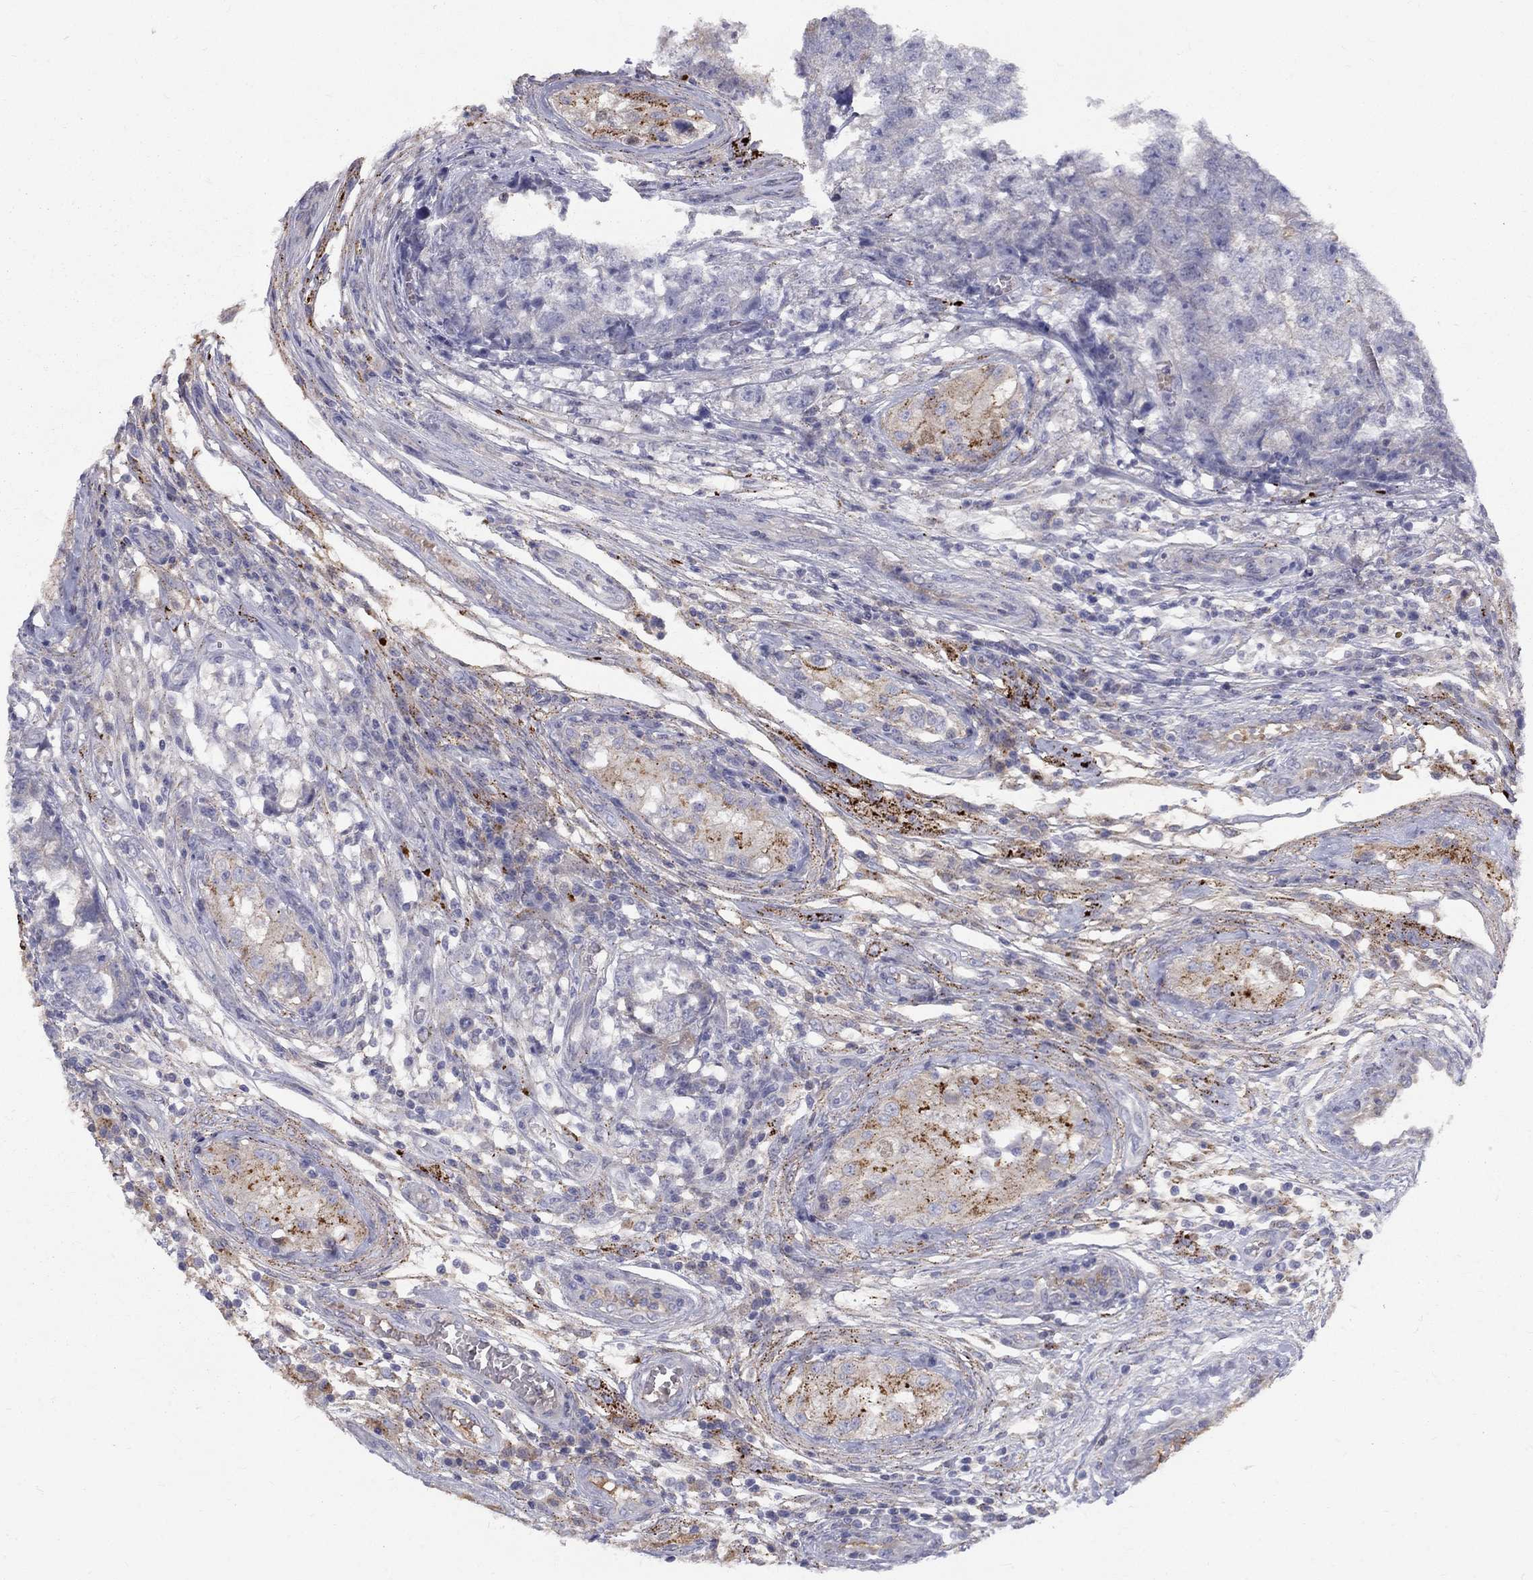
{"staining": {"intensity": "negative", "quantity": "none", "location": "none"}, "tissue": "testis cancer", "cell_type": "Tumor cells", "image_type": "cancer", "snomed": [{"axis": "morphology", "description": "Seminoma, NOS"}, {"axis": "morphology", "description": "Carcinoma, Embryonal, NOS"}, {"axis": "topography", "description": "Testis"}], "caption": "This is a micrograph of IHC staining of testis cancer (seminoma), which shows no expression in tumor cells.", "gene": "EPDR1", "patient": {"sex": "male", "age": 22}}